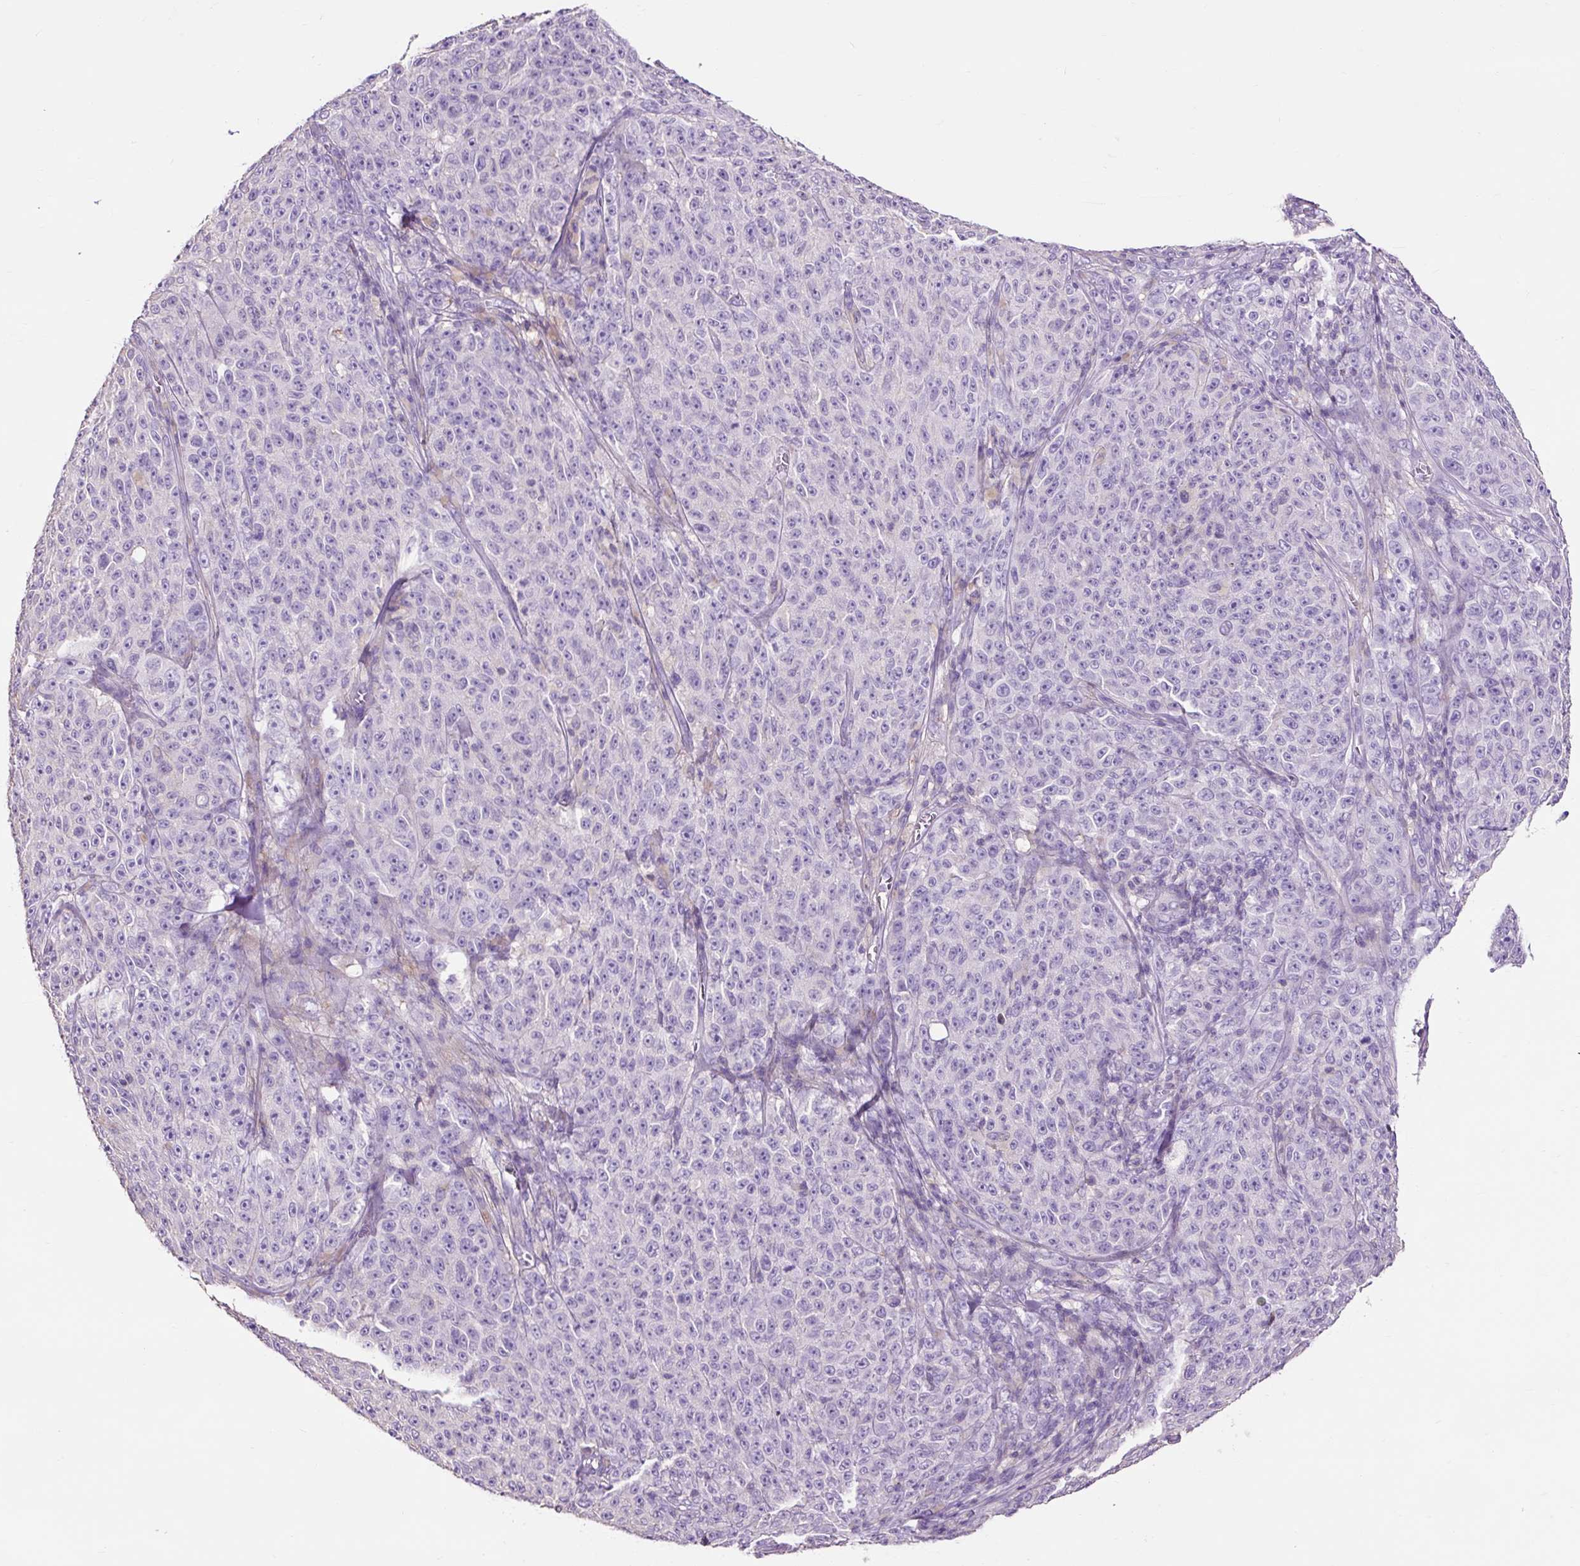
{"staining": {"intensity": "negative", "quantity": "none", "location": "none"}, "tissue": "melanoma", "cell_type": "Tumor cells", "image_type": "cancer", "snomed": [{"axis": "morphology", "description": "Malignant melanoma, NOS"}, {"axis": "topography", "description": "Skin"}], "caption": "Tumor cells are negative for protein expression in human melanoma. (Stains: DAB (3,3'-diaminobenzidine) immunohistochemistry (IHC) with hematoxylin counter stain, Microscopy: brightfield microscopy at high magnification).", "gene": "OR10A7", "patient": {"sex": "female", "age": 82}}